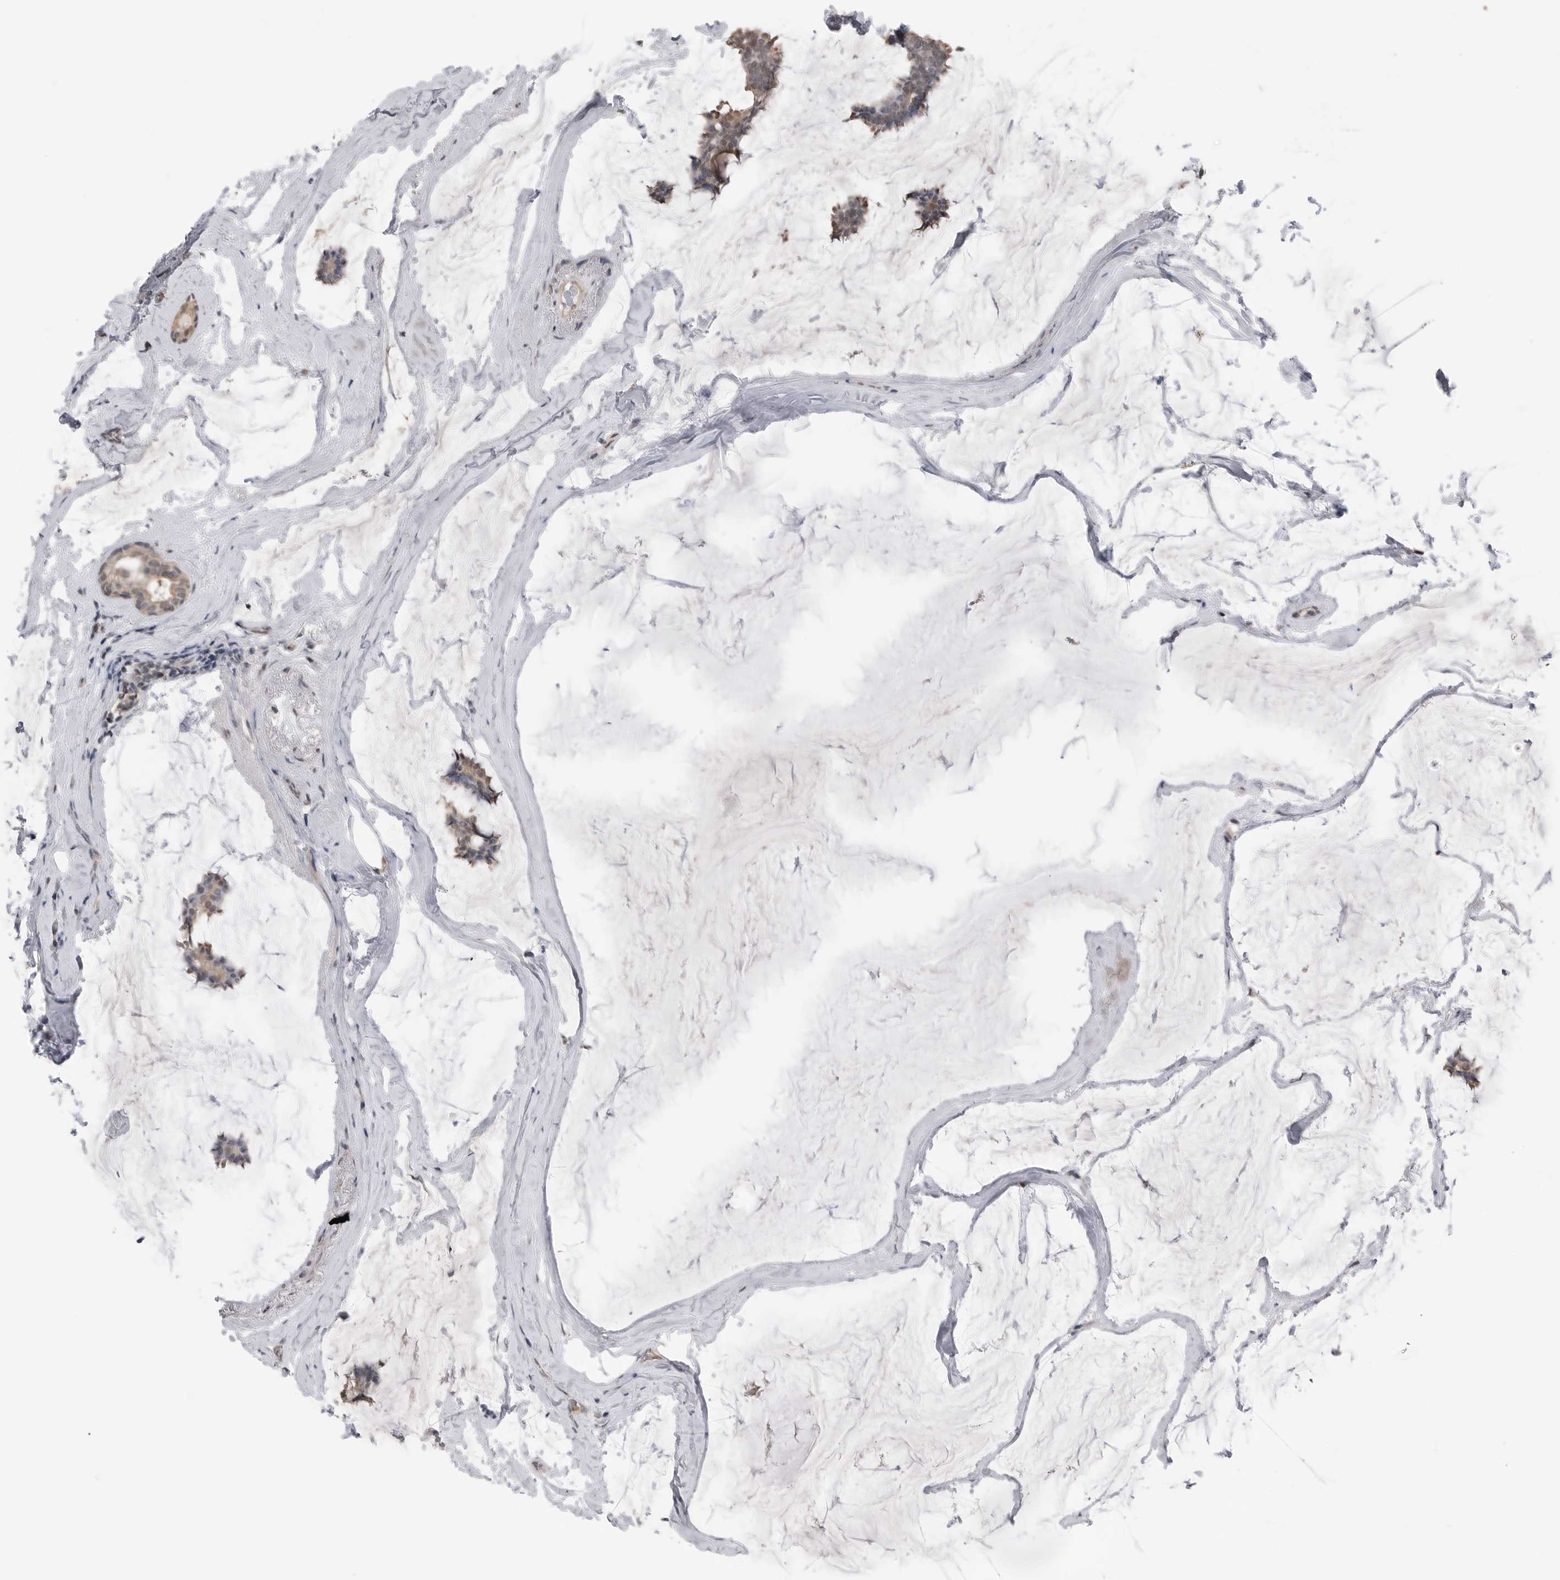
{"staining": {"intensity": "moderate", "quantity": "25%-75%", "location": "nuclear"}, "tissue": "breast cancer", "cell_type": "Tumor cells", "image_type": "cancer", "snomed": [{"axis": "morphology", "description": "Duct carcinoma"}, {"axis": "topography", "description": "Breast"}], "caption": "There is medium levels of moderate nuclear staining in tumor cells of breast cancer, as demonstrated by immunohistochemical staining (brown color).", "gene": "PEAK1", "patient": {"sex": "female", "age": 93}}